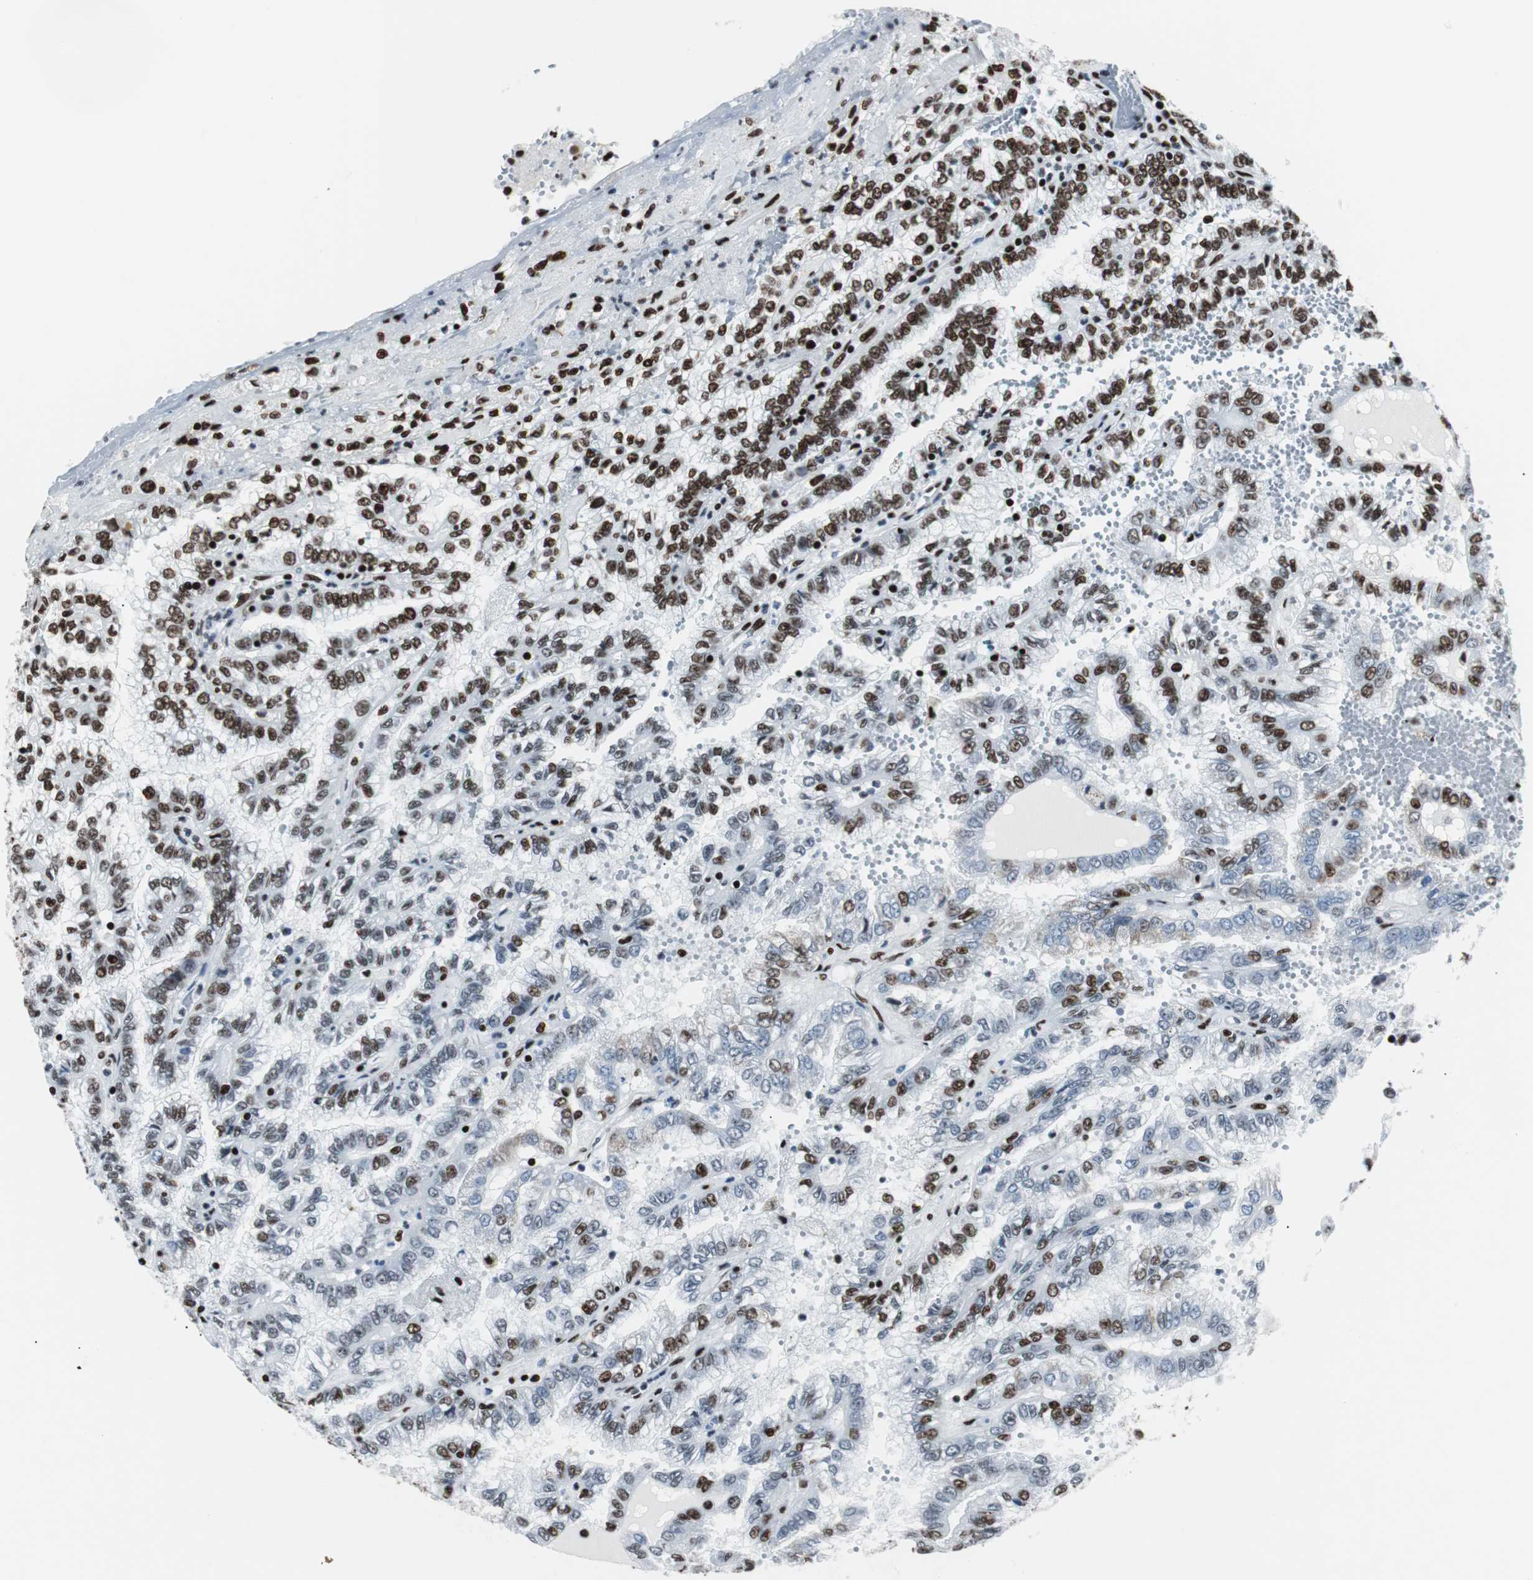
{"staining": {"intensity": "strong", "quantity": "25%-75%", "location": "nuclear"}, "tissue": "renal cancer", "cell_type": "Tumor cells", "image_type": "cancer", "snomed": [{"axis": "morphology", "description": "Inflammation, NOS"}, {"axis": "morphology", "description": "Adenocarcinoma, NOS"}, {"axis": "topography", "description": "Kidney"}], "caption": "Renal adenocarcinoma stained with a brown dye demonstrates strong nuclear positive staining in approximately 25%-75% of tumor cells.", "gene": "NCL", "patient": {"sex": "male", "age": 68}}